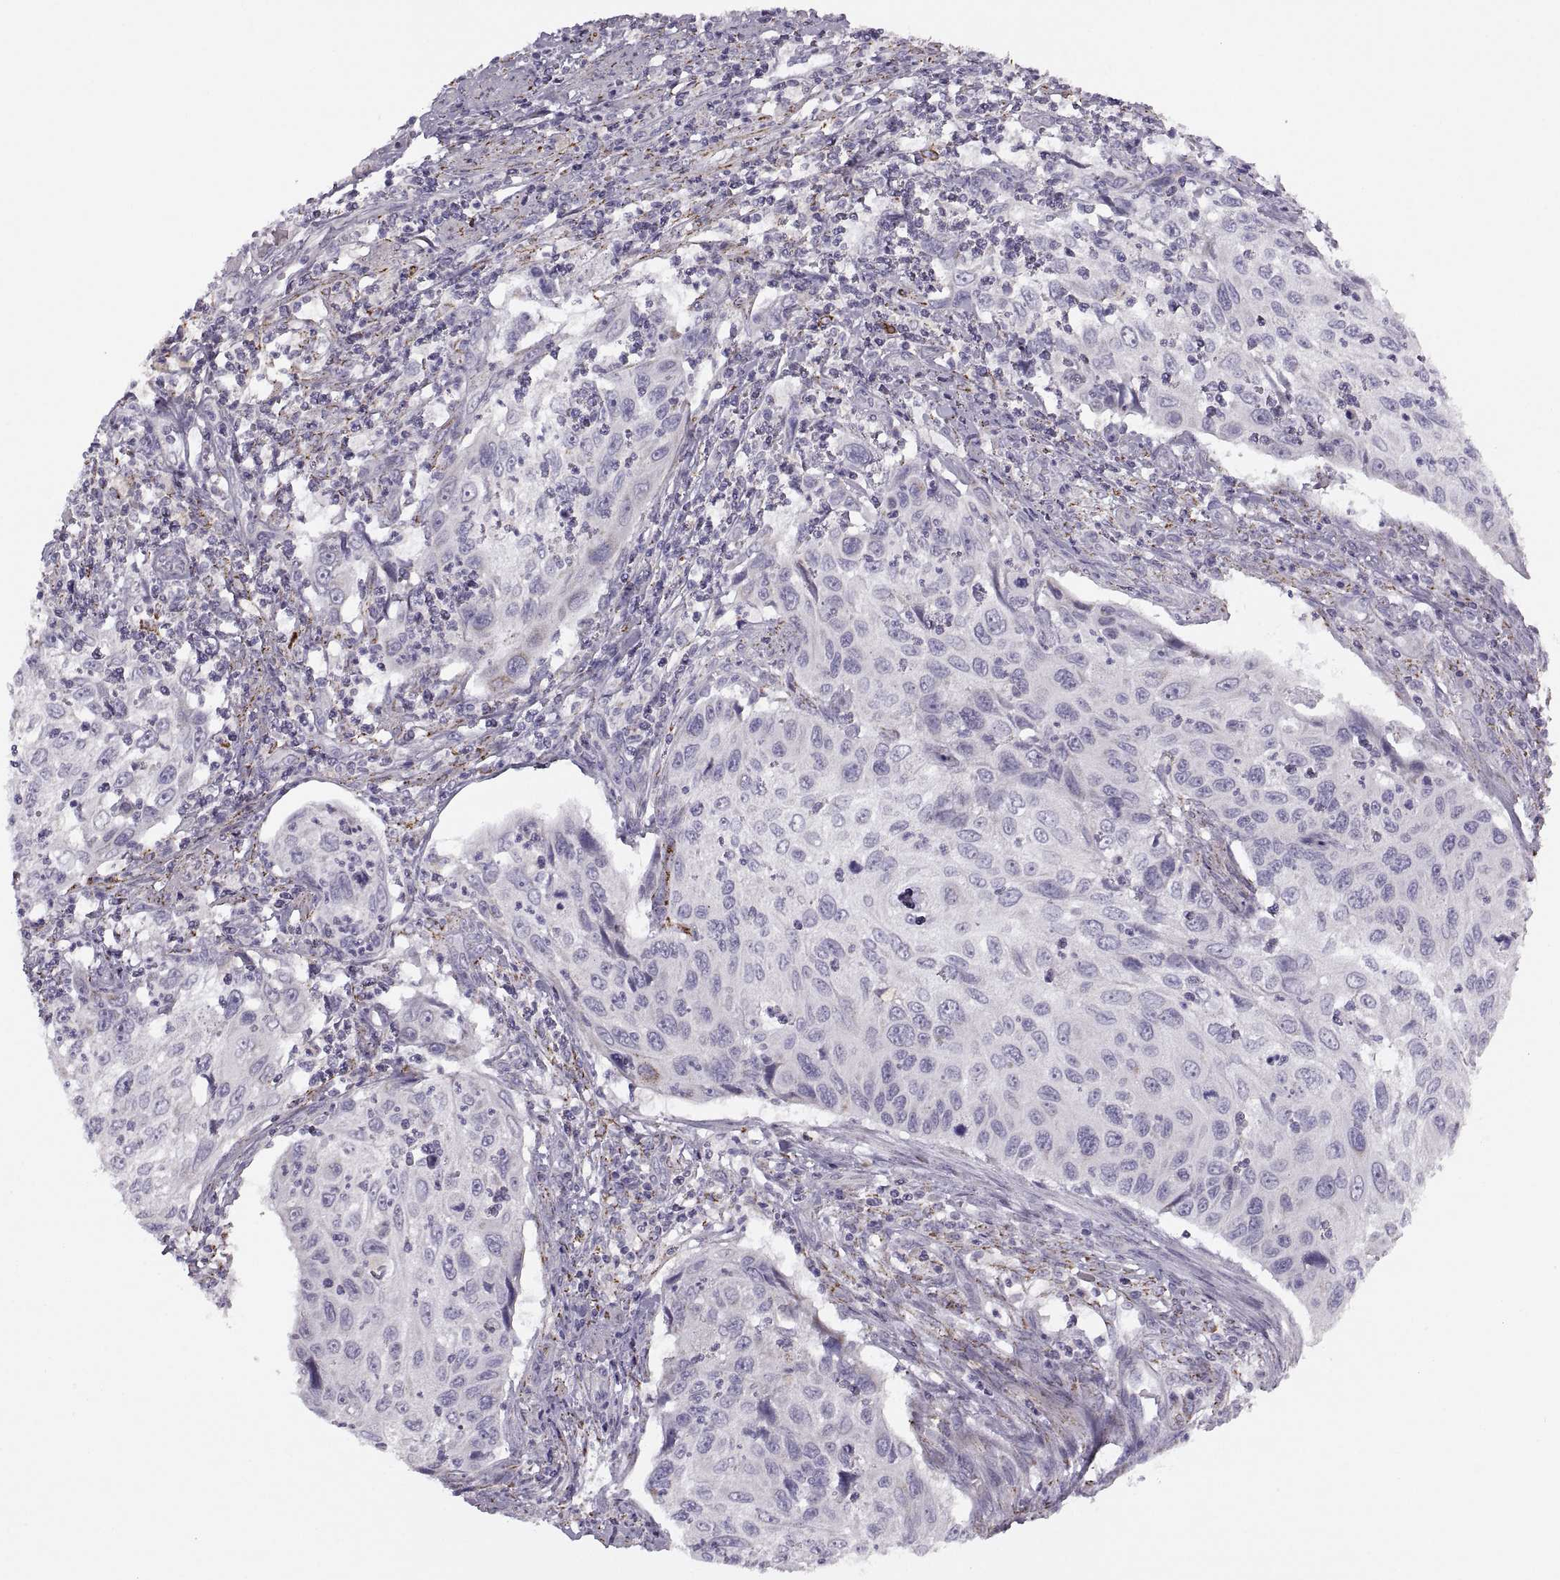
{"staining": {"intensity": "negative", "quantity": "none", "location": "none"}, "tissue": "cervical cancer", "cell_type": "Tumor cells", "image_type": "cancer", "snomed": [{"axis": "morphology", "description": "Squamous cell carcinoma, NOS"}, {"axis": "topography", "description": "Cervix"}], "caption": "The image reveals no significant staining in tumor cells of squamous cell carcinoma (cervical). (IHC, brightfield microscopy, high magnification).", "gene": "PIERCE1", "patient": {"sex": "female", "age": 70}}